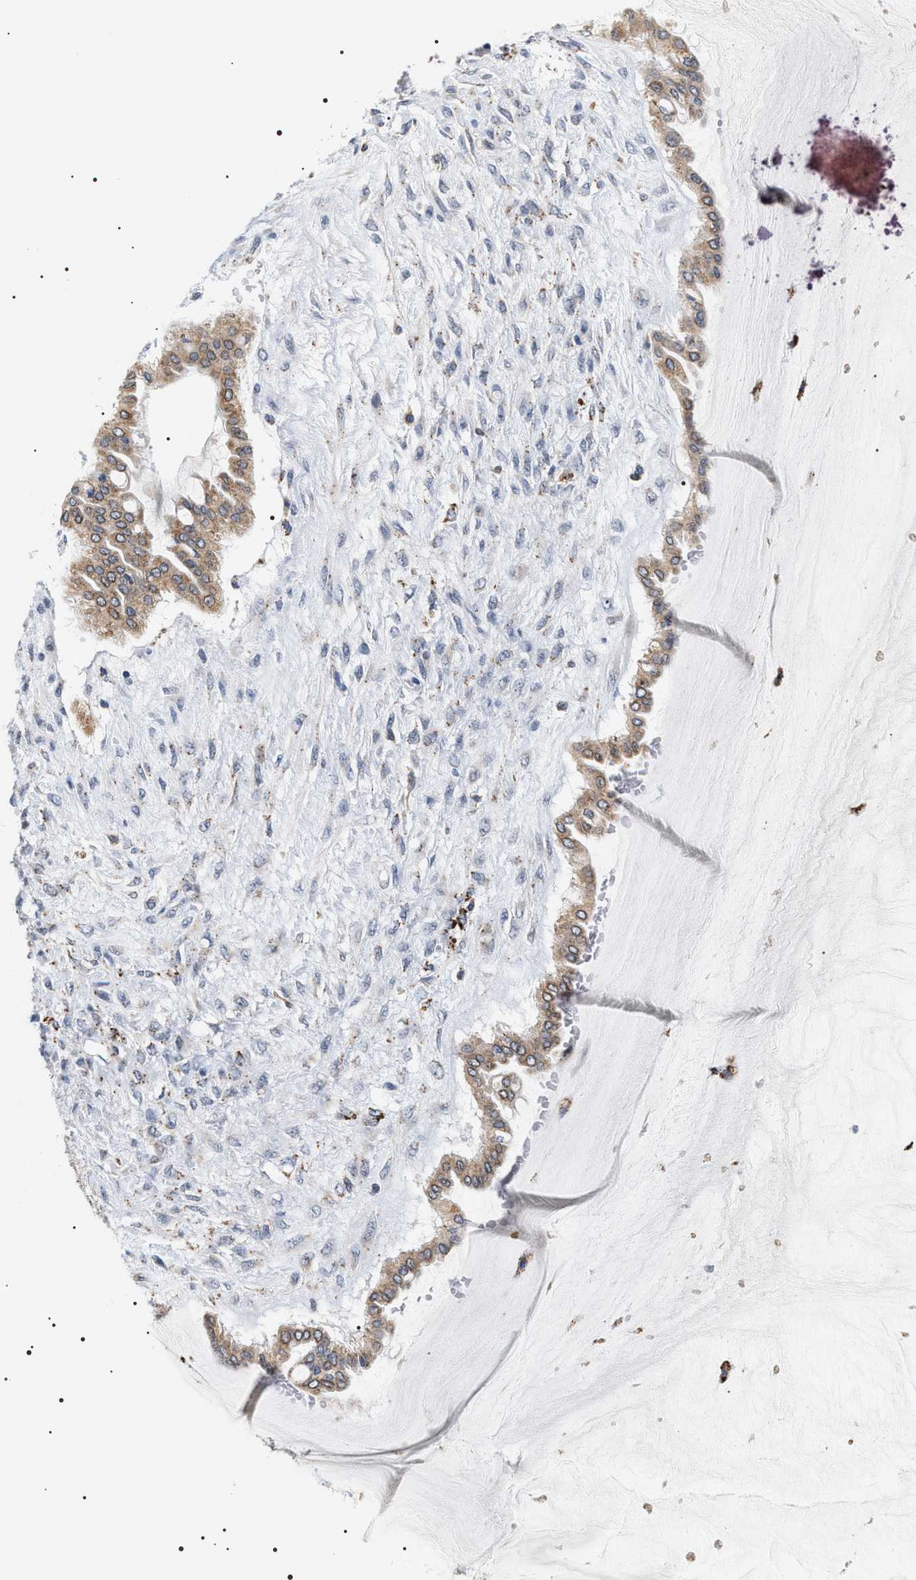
{"staining": {"intensity": "moderate", "quantity": ">75%", "location": "cytoplasmic/membranous"}, "tissue": "ovarian cancer", "cell_type": "Tumor cells", "image_type": "cancer", "snomed": [{"axis": "morphology", "description": "Cystadenocarcinoma, mucinous, NOS"}, {"axis": "topography", "description": "Ovary"}], "caption": "This is an image of immunohistochemistry staining of ovarian cancer (mucinous cystadenocarcinoma), which shows moderate expression in the cytoplasmic/membranous of tumor cells.", "gene": "HSD17B11", "patient": {"sex": "female", "age": 73}}